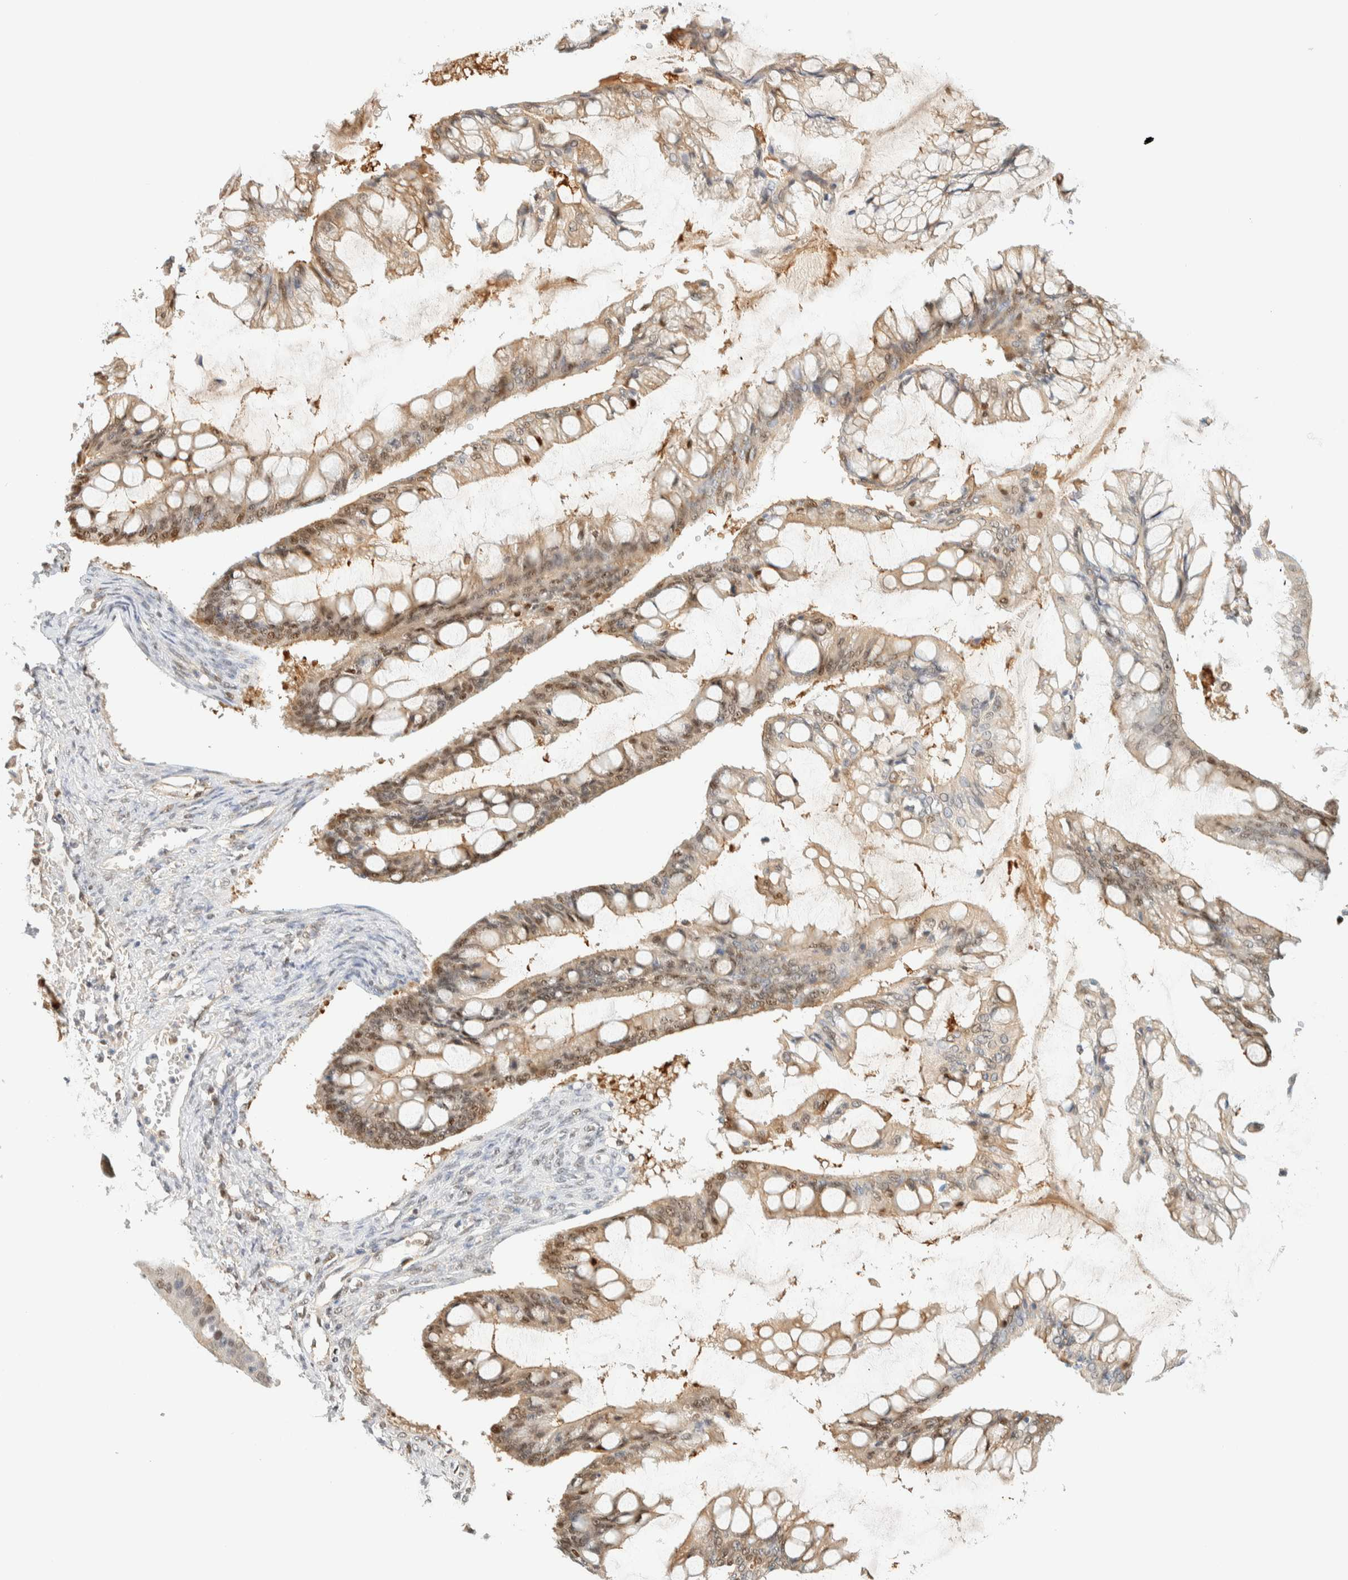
{"staining": {"intensity": "weak", "quantity": "25%-75%", "location": "cytoplasmic/membranous,nuclear"}, "tissue": "ovarian cancer", "cell_type": "Tumor cells", "image_type": "cancer", "snomed": [{"axis": "morphology", "description": "Cystadenocarcinoma, mucinous, NOS"}, {"axis": "topography", "description": "Ovary"}], "caption": "Protein expression analysis of mucinous cystadenocarcinoma (ovarian) reveals weak cytoplasmic/membranous and nuclear positivity in approximately 25%-75% of tumor cells.", "gene": "ZBTB37", "patient": {"sex": "female", "age": 73}}